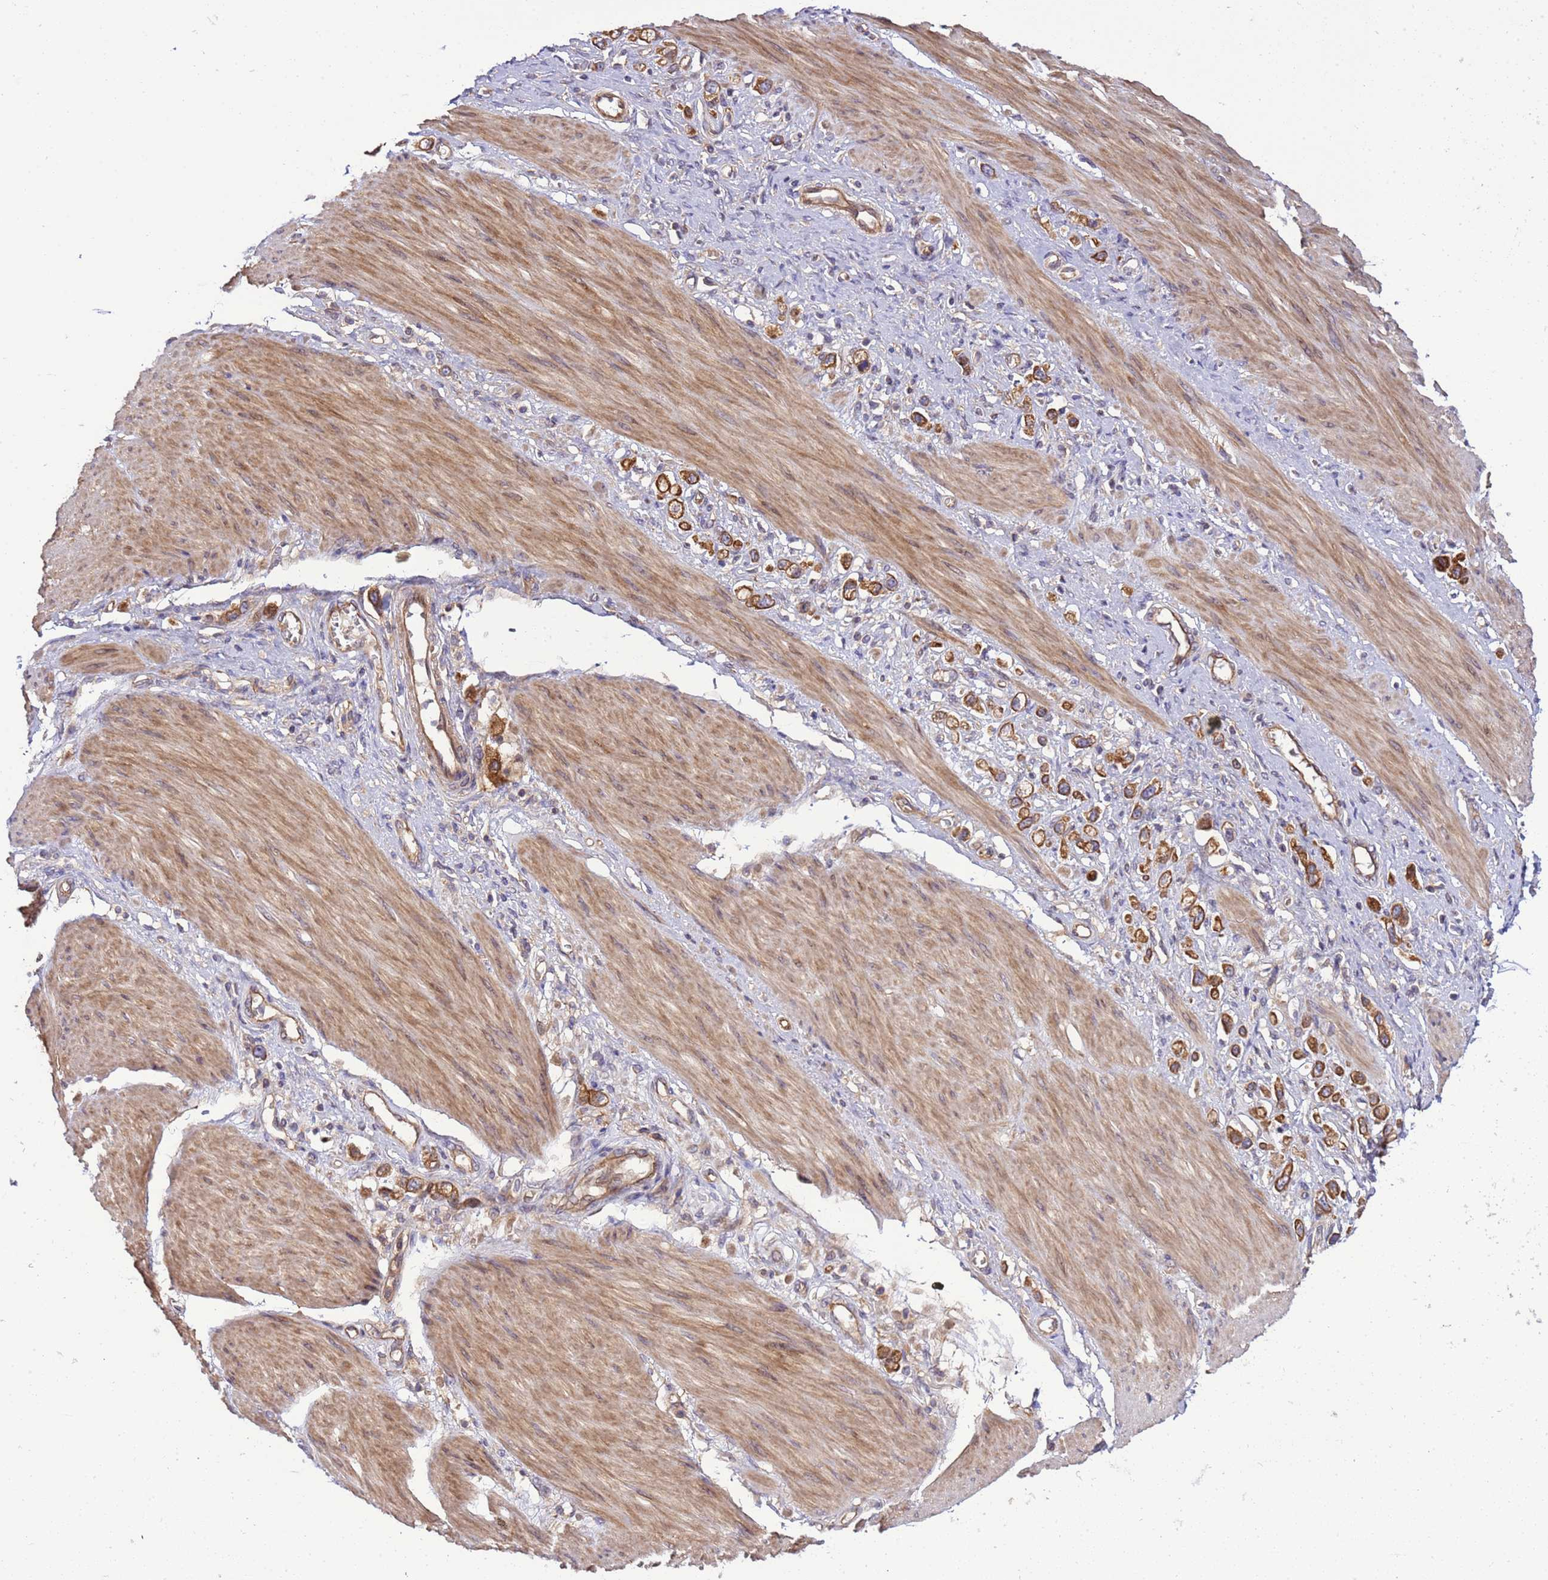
{"staining": {"intensity": "strong", "quantity": ">75%", "location": "cytoplasmic/membranous"}, "tissue": "stomach cancer", "cell_type": "Tumor cells", "image_type": "cancer", "snomed": [{"axis": "morphology", "description": "Adenocarcinoma, NOS"}, {"axis": "topography", "description": "Stomach"}], "caption": "Strong cytoplasmic/membranous expression is seen in approximately >75% of tumor cells in stomach adenocarcinoma.", "gene": "SMCO3", "patient": {"sex": "female", "age": 65}}